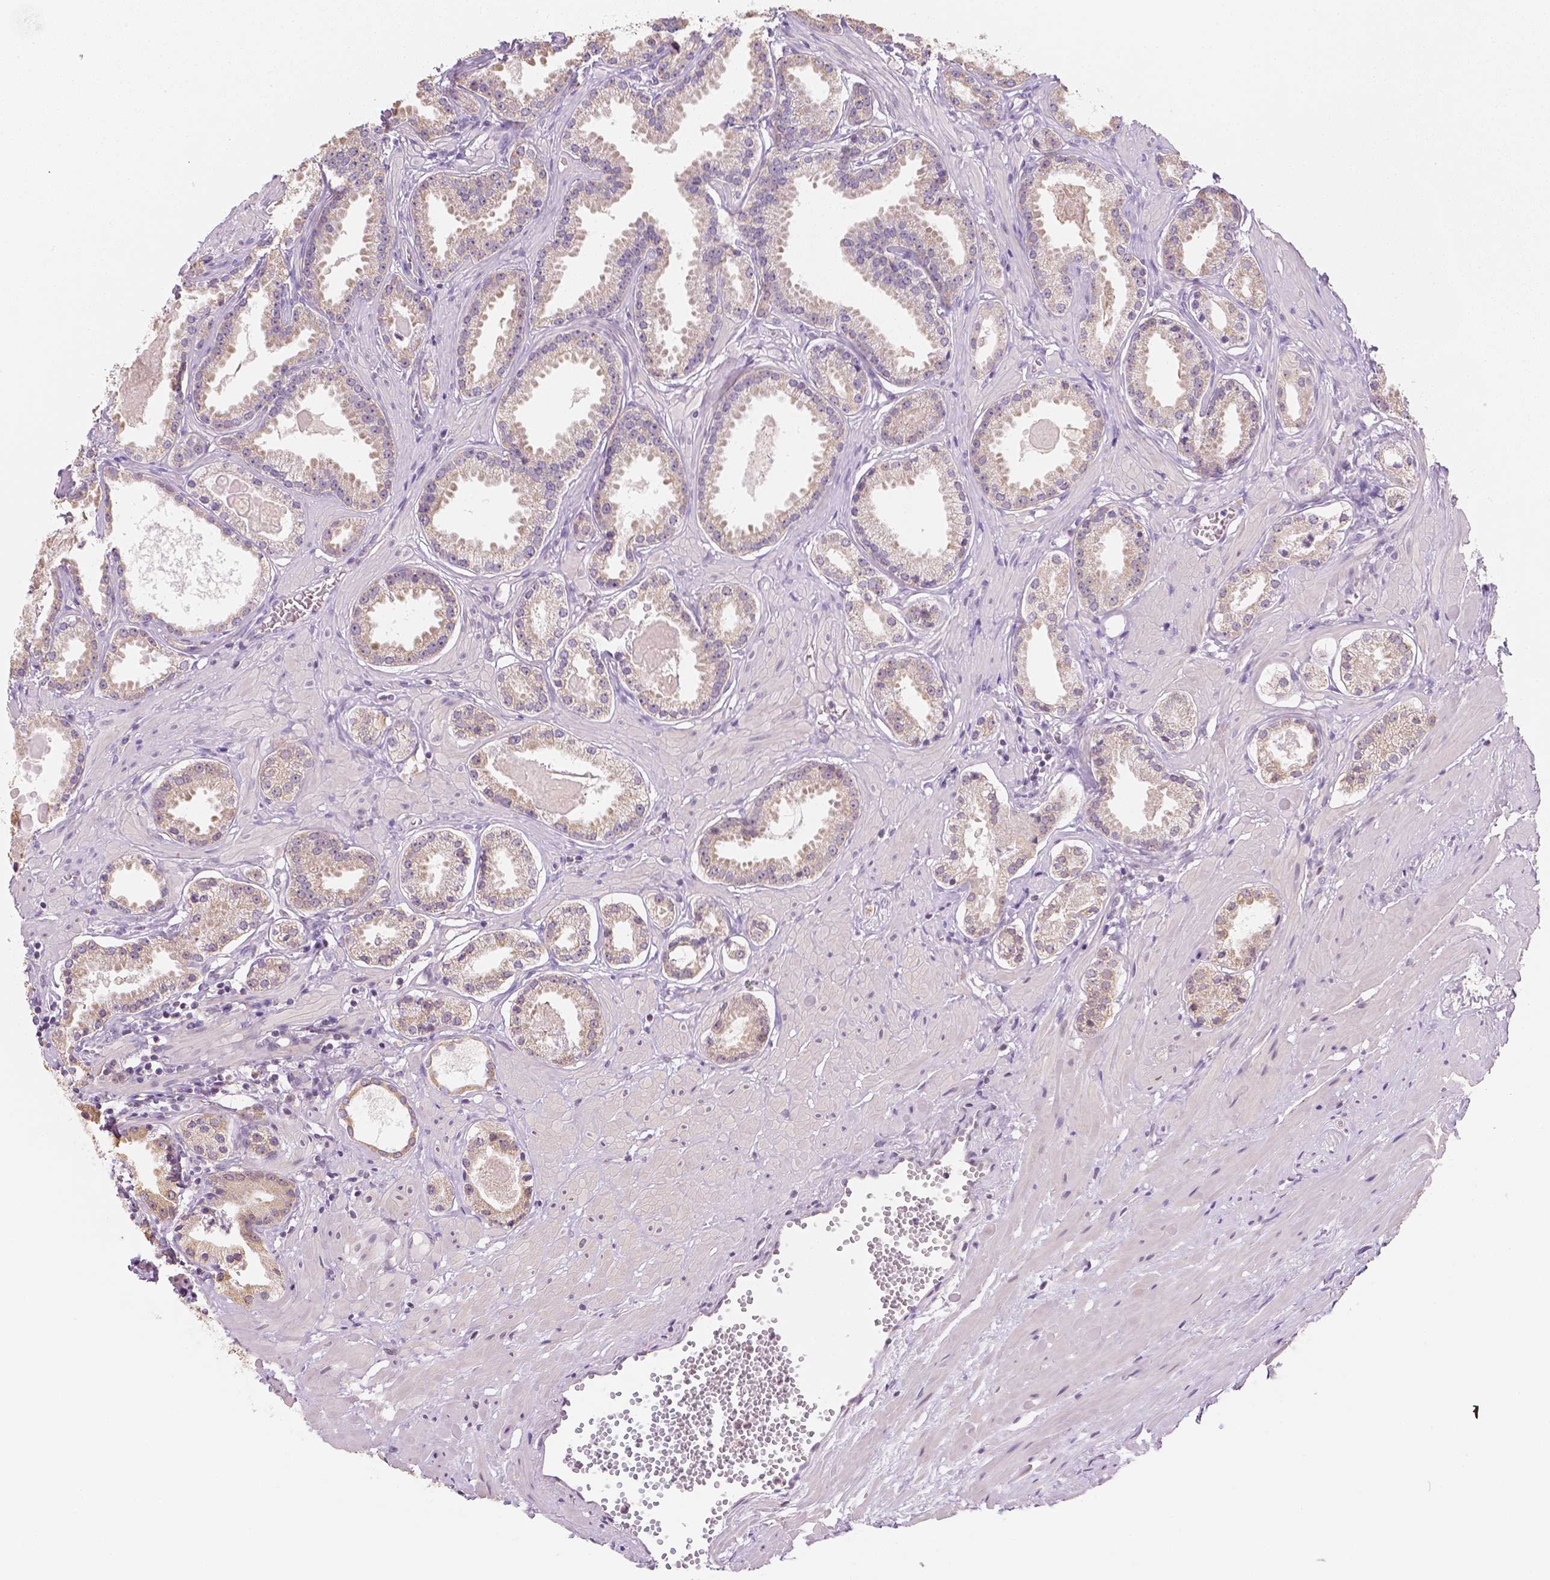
{"staining": {"intensity": "weak", "quantity": ">75%", "location": "cytoplasmic/membranous"}, "tissue": "prostate cancer", "cell_type": "Tumor cells", "image_type": "cancer", "snomed": [{"axis": "morphology", "description": "Adenocarcinoma, NOS"}, {"axis": "morphology", "description": "Adenocarcinoma, Low grade"}, {"axis": "topography", "description": "Prostate"}], "caption": "Protein staining by immunohistochemistry (IHC) exhibits weak cytoplasmic/membranous expression in approximately >75% of tumor cells in adenocarcinoma (low-grade) (prostate). The staining was performed using DAB to visualize the protein expression in brown, while the nuclei were stained in blue with hematoxylin (Magnification: 20x).", "gene": "NVL", "patient": {"sex": "male", "age": 64}}